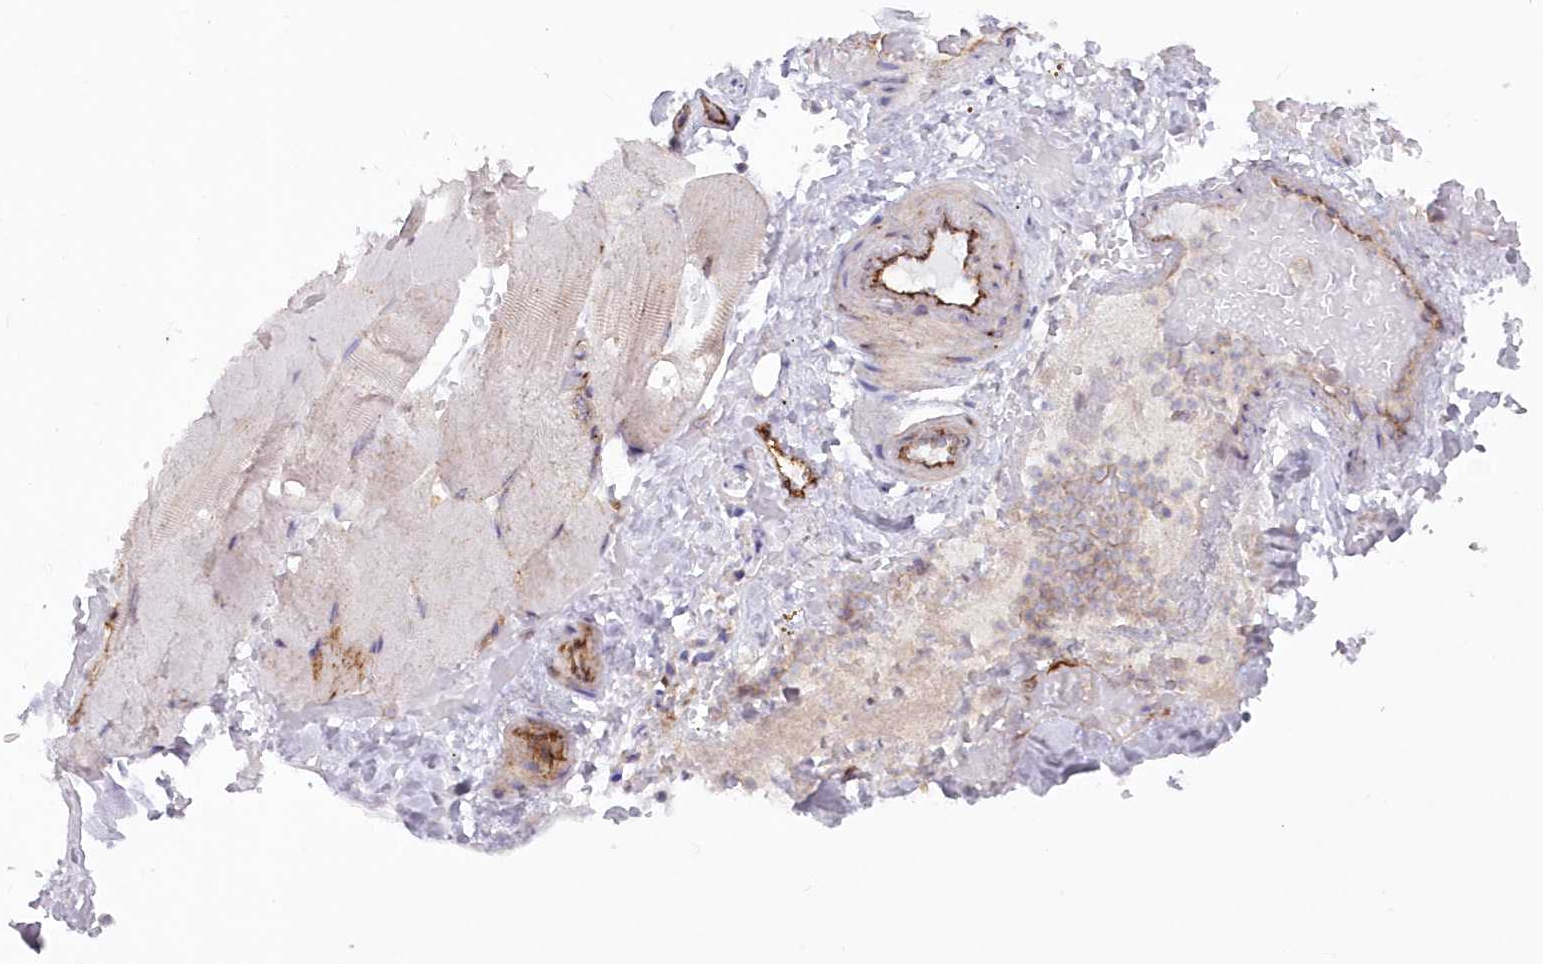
{"staining": {"intensity": "negative", "quantity": "none", "location": "none"}, "tissue": "skeletal muscle", "cell_type": "Myocytes", "image_type": "normal", "snomed": [{"axis": "morphology", "description": "Normal tissue, NOS"}, {"axis": "topography", "description": "Skeletal muscle"}, {"axis": "topography", "description": "Parathyroid gland"}], "caption": "This is an immunohistochemistry (IHC) photomicrograph of normal human skeletal muscle. There is no expression in myocytes.", "gene": "RAB11FIP5", "patient": {"sex": "female", "age": 37}}